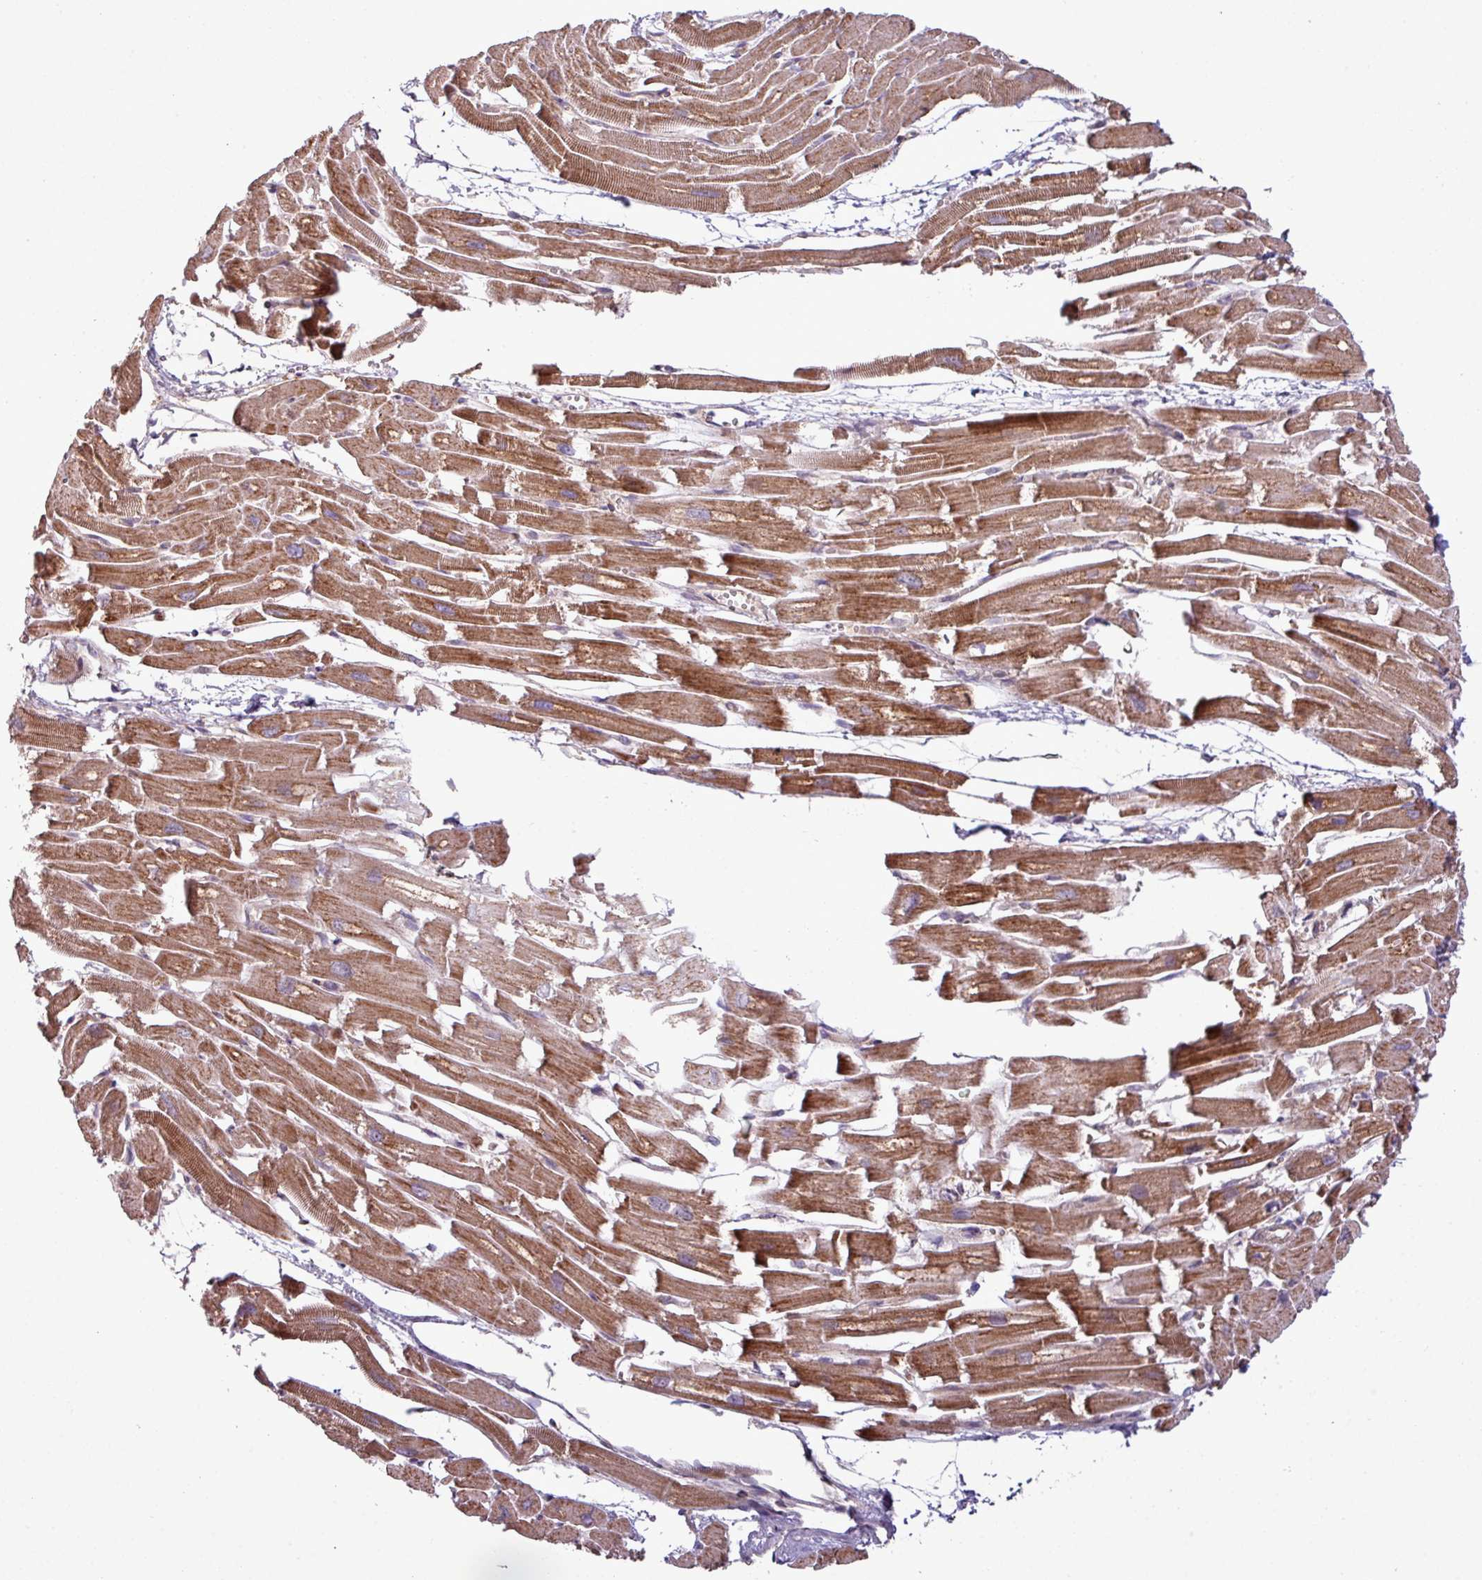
{"staining": {"intensity": "moderate", "quantity": ">75%", "location": "cytoplasmic/membranous,nuclear"}, "tissue": "heart muscle", "cell_type": "Cardiomyocytes", "image_type": "normal", "snomed": [{"axis": "morphology", "description": "Normal tissue, NOS"}, {"axis": "topography", "description": "Heart"}], "caption": "The micrograph displays a brown stain indicating the presence of a protein in the cytoplasmic/membranous,nuclear of cardiomyocytes in heart muscle.", "gene": "ZC2HC1C", "patient": {"sex": "male", "age": 54}}